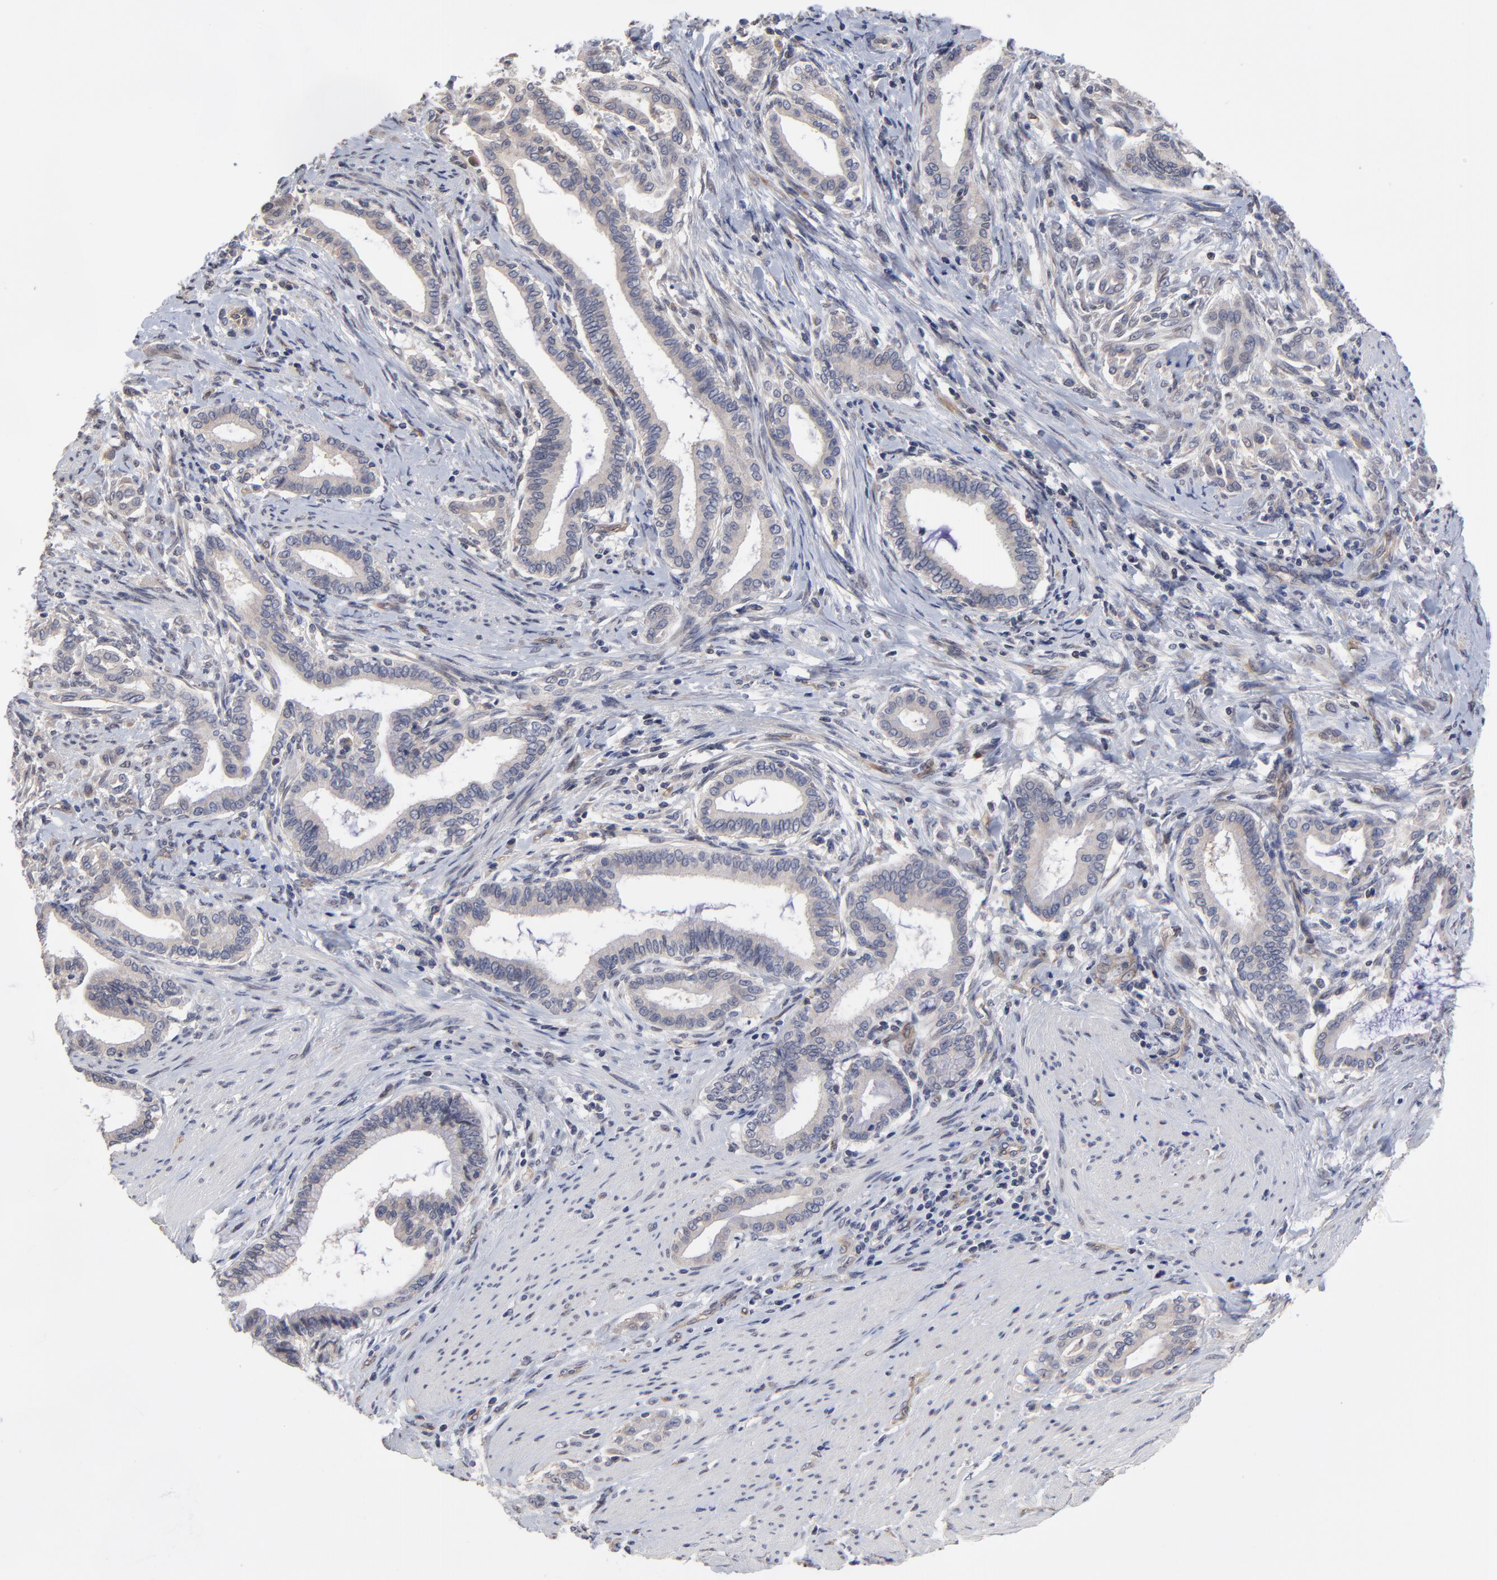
{"staining": {"intensity": "weak", "quantity": ">75%", "location": "cytoplasmic/membranous"}, "tissue": "pancreatic cancer", "cell_type": "Tumor cells", "image_type": "cancer", "snomed": [{"axis": "morphology", "description": "Adenocarcinoma, NOS"}, {"axis": "topography", "description": "Pancreas"}], "caption": "Immunohistochemistry of pancreatic adenocarcinoma demonstrates low levels of weak cytoplasmic/membranous staining in approximately >75% of tumor cells. (DAB (3,3'-diaminobenzidine) = brown stain, brightfield microscopy at high magnification).", "gene": "ZNF157", "patient": {"sex": "female", "age": 64}}